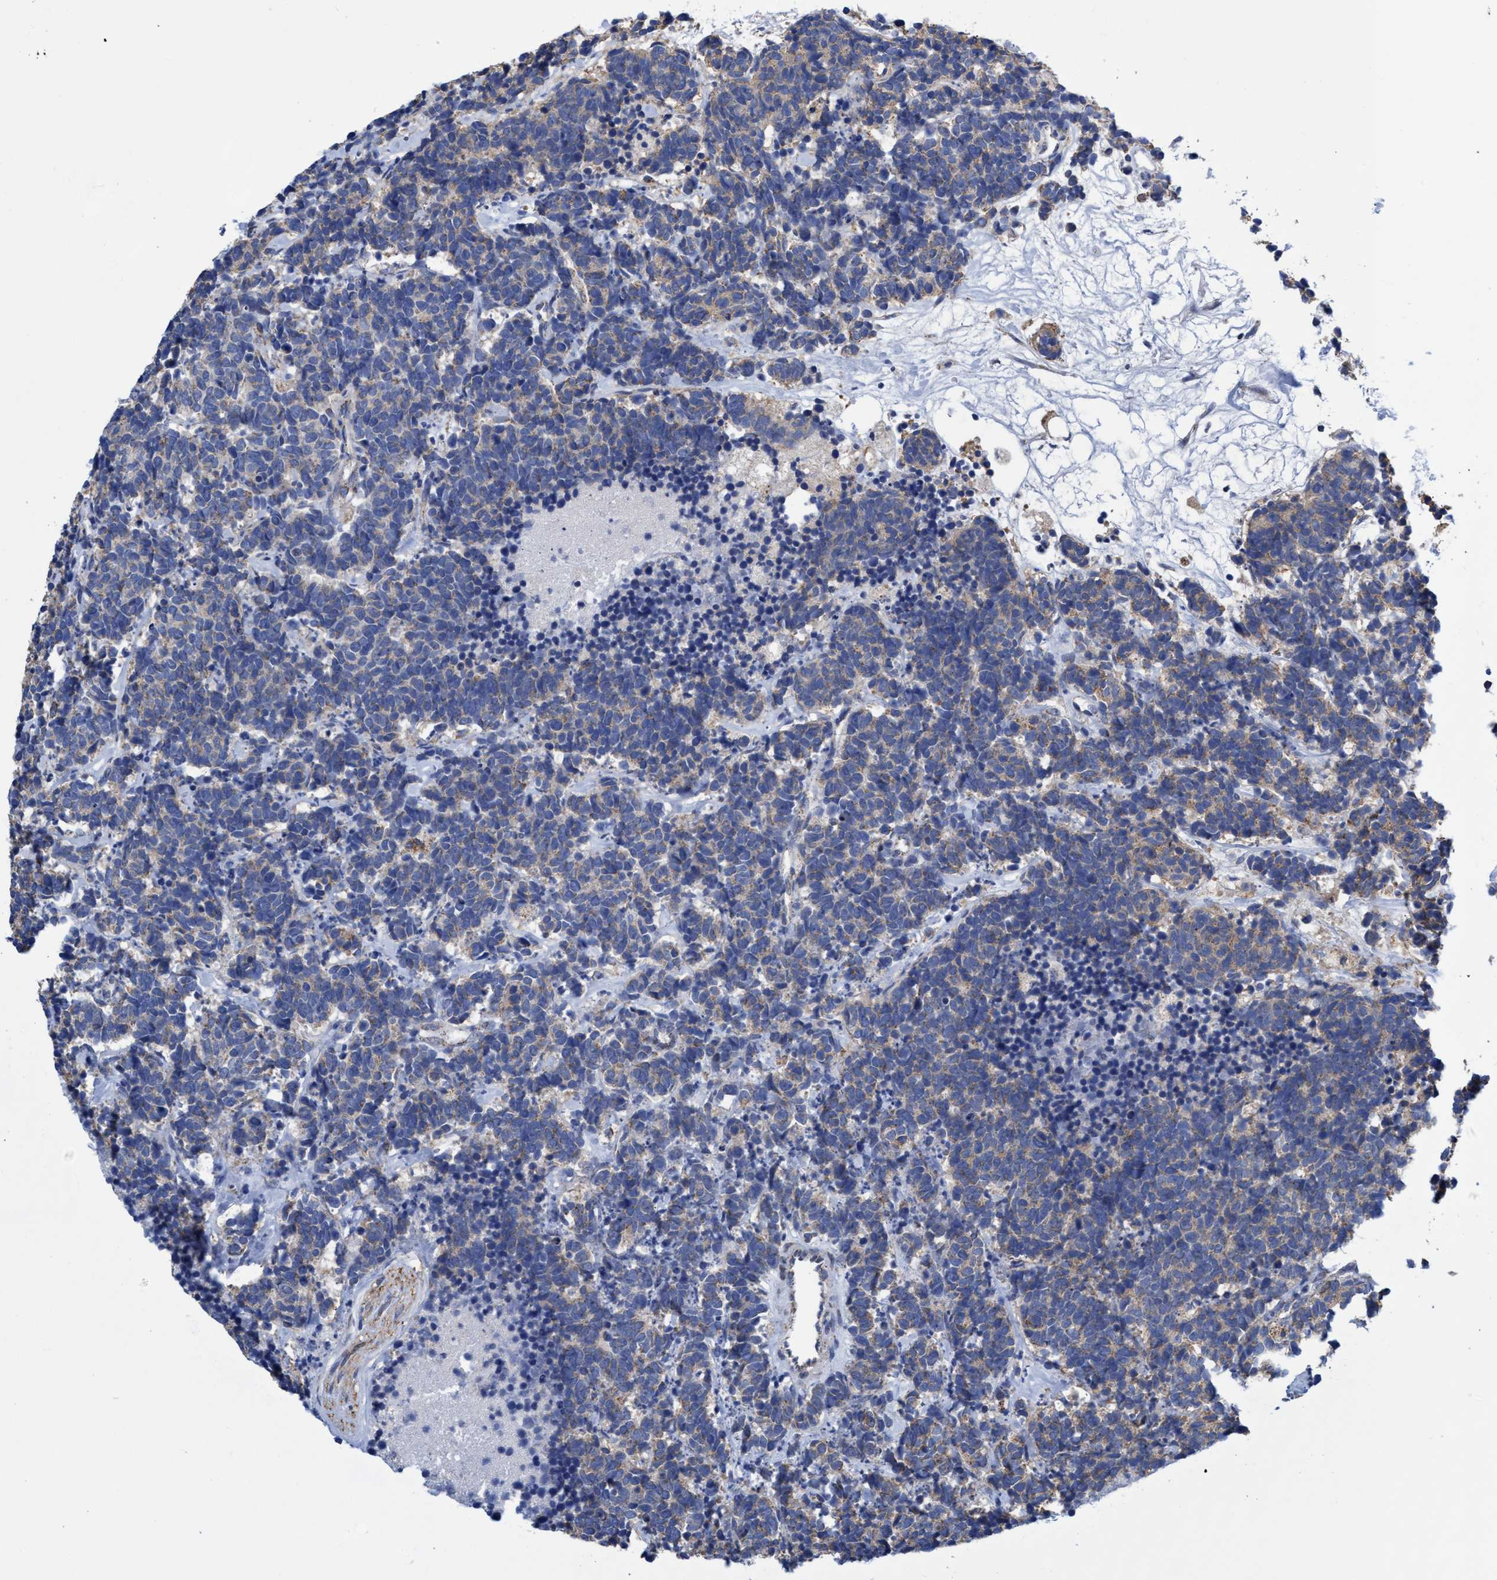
{"staining": {"intensity": "weak", "quantity": ">75%", "location": "cytoplasmic/membranous"}, "tissue": "carcinoid", "cell_type": "Tumor cells", "image_type": "cancer", "snomed": [{"axis": "morphology", "description": "Carcinoma, NOS"}, {"axis": "morphology", "description": "Carcinoid, malignant, NOS"}, {"axis": "topography", "description": "Urinary bladder"}], "caption": "Brown immunohistochemical staining in carcinoid exhibits weak cytoplasmic/membranous positivity in approximately >75% of tumor cells.", "gene": "CRYZ", "patient": {"sex": "male", "age": 57}}